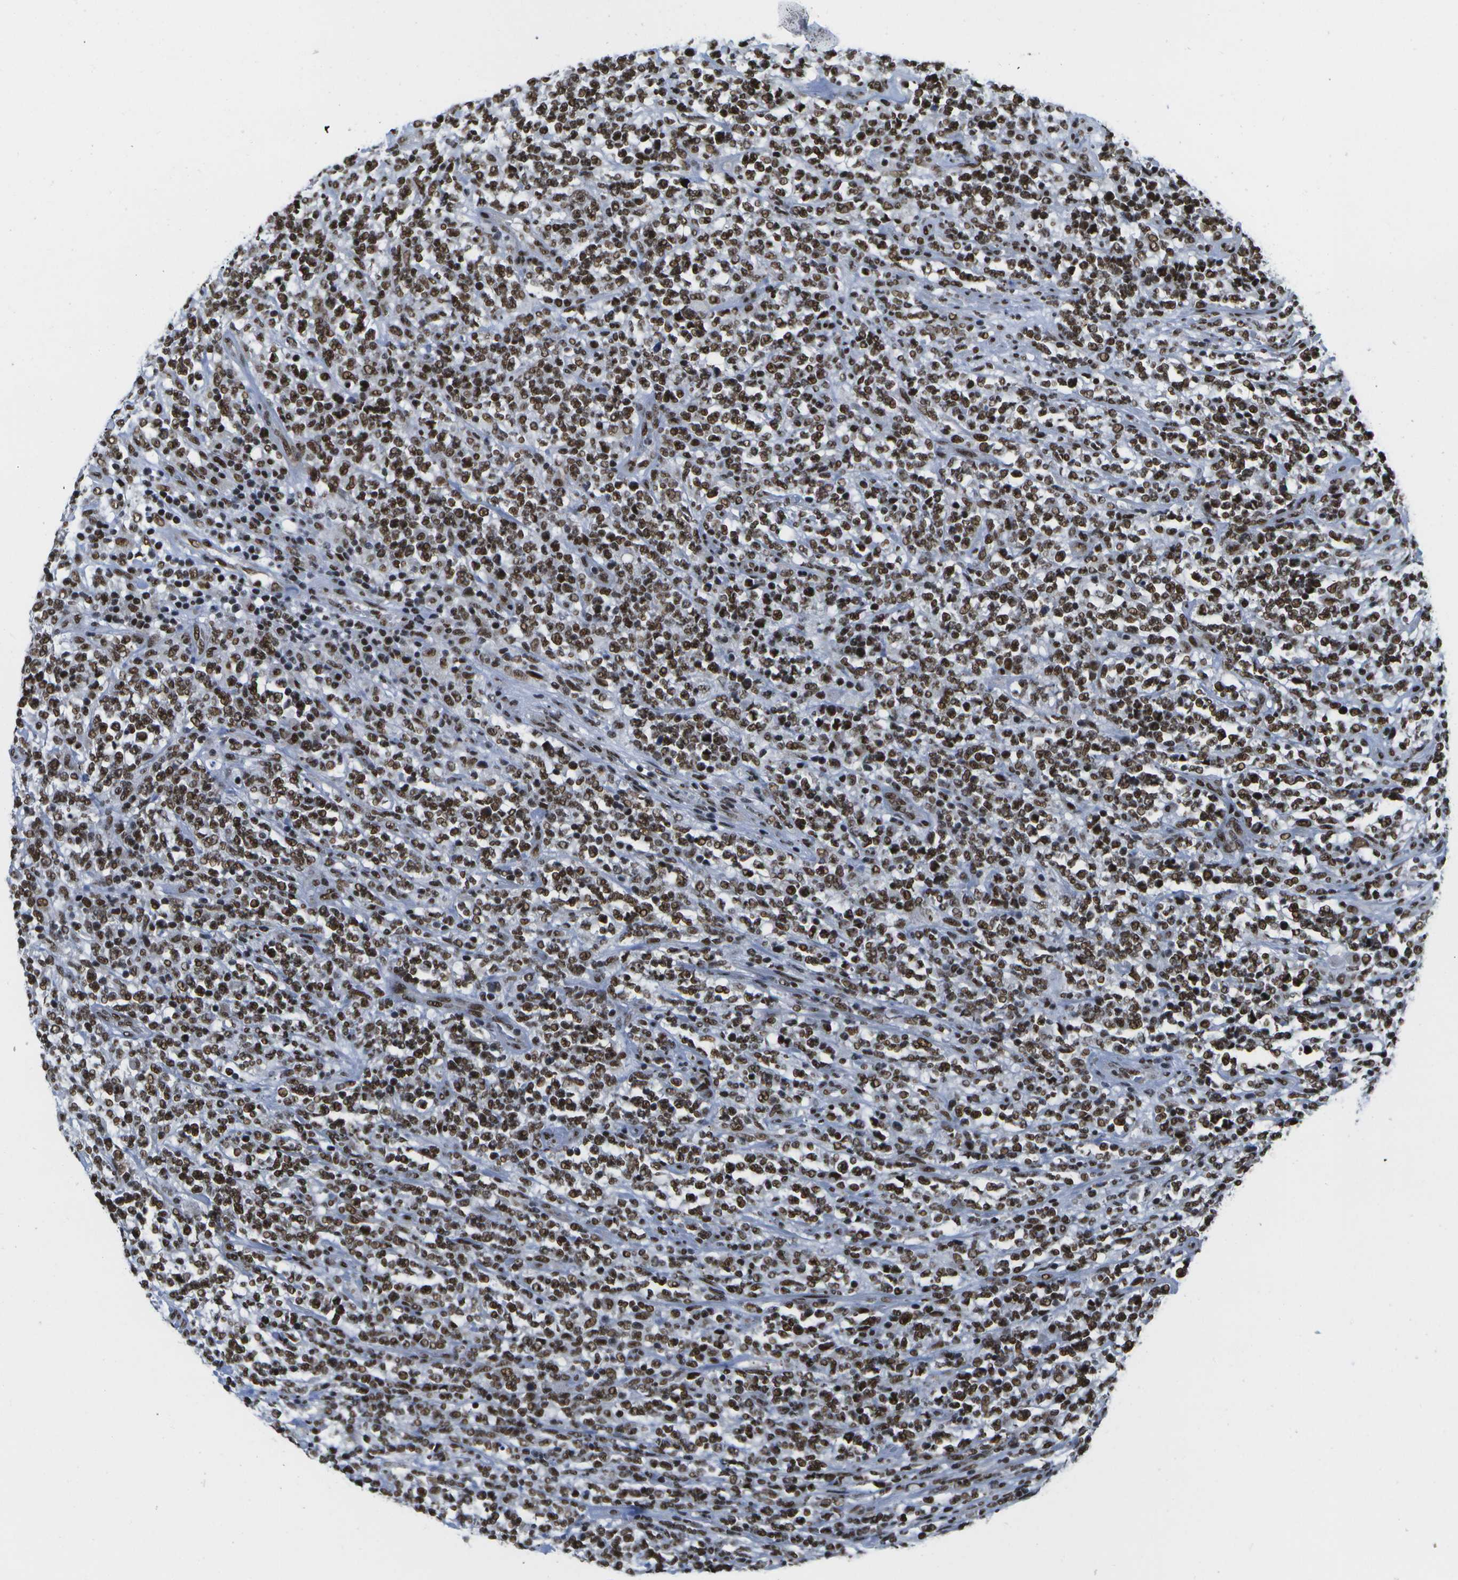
{"staining": {"intensity": "strong", "quantity": ">75%", "location": "nuclear"}, "tissue": "lymphoma", "cell_type": "Tumor cells", "image_type": "cancer", "snomed": [{"axis": "morphology", "description": "Malignant lymphoma, non-Hodgkin's type, High grade"}, {"axis": "topography", "description": "Soft tissue"}], "caption": "IHC histopathology image of lymphoma stained for a protein (brown), which shows high levels of strong nuclear expression in approximately >75% of tumor cells.", "gene": "NSRP1", "patient": {"sex": "male", "age": 18}}